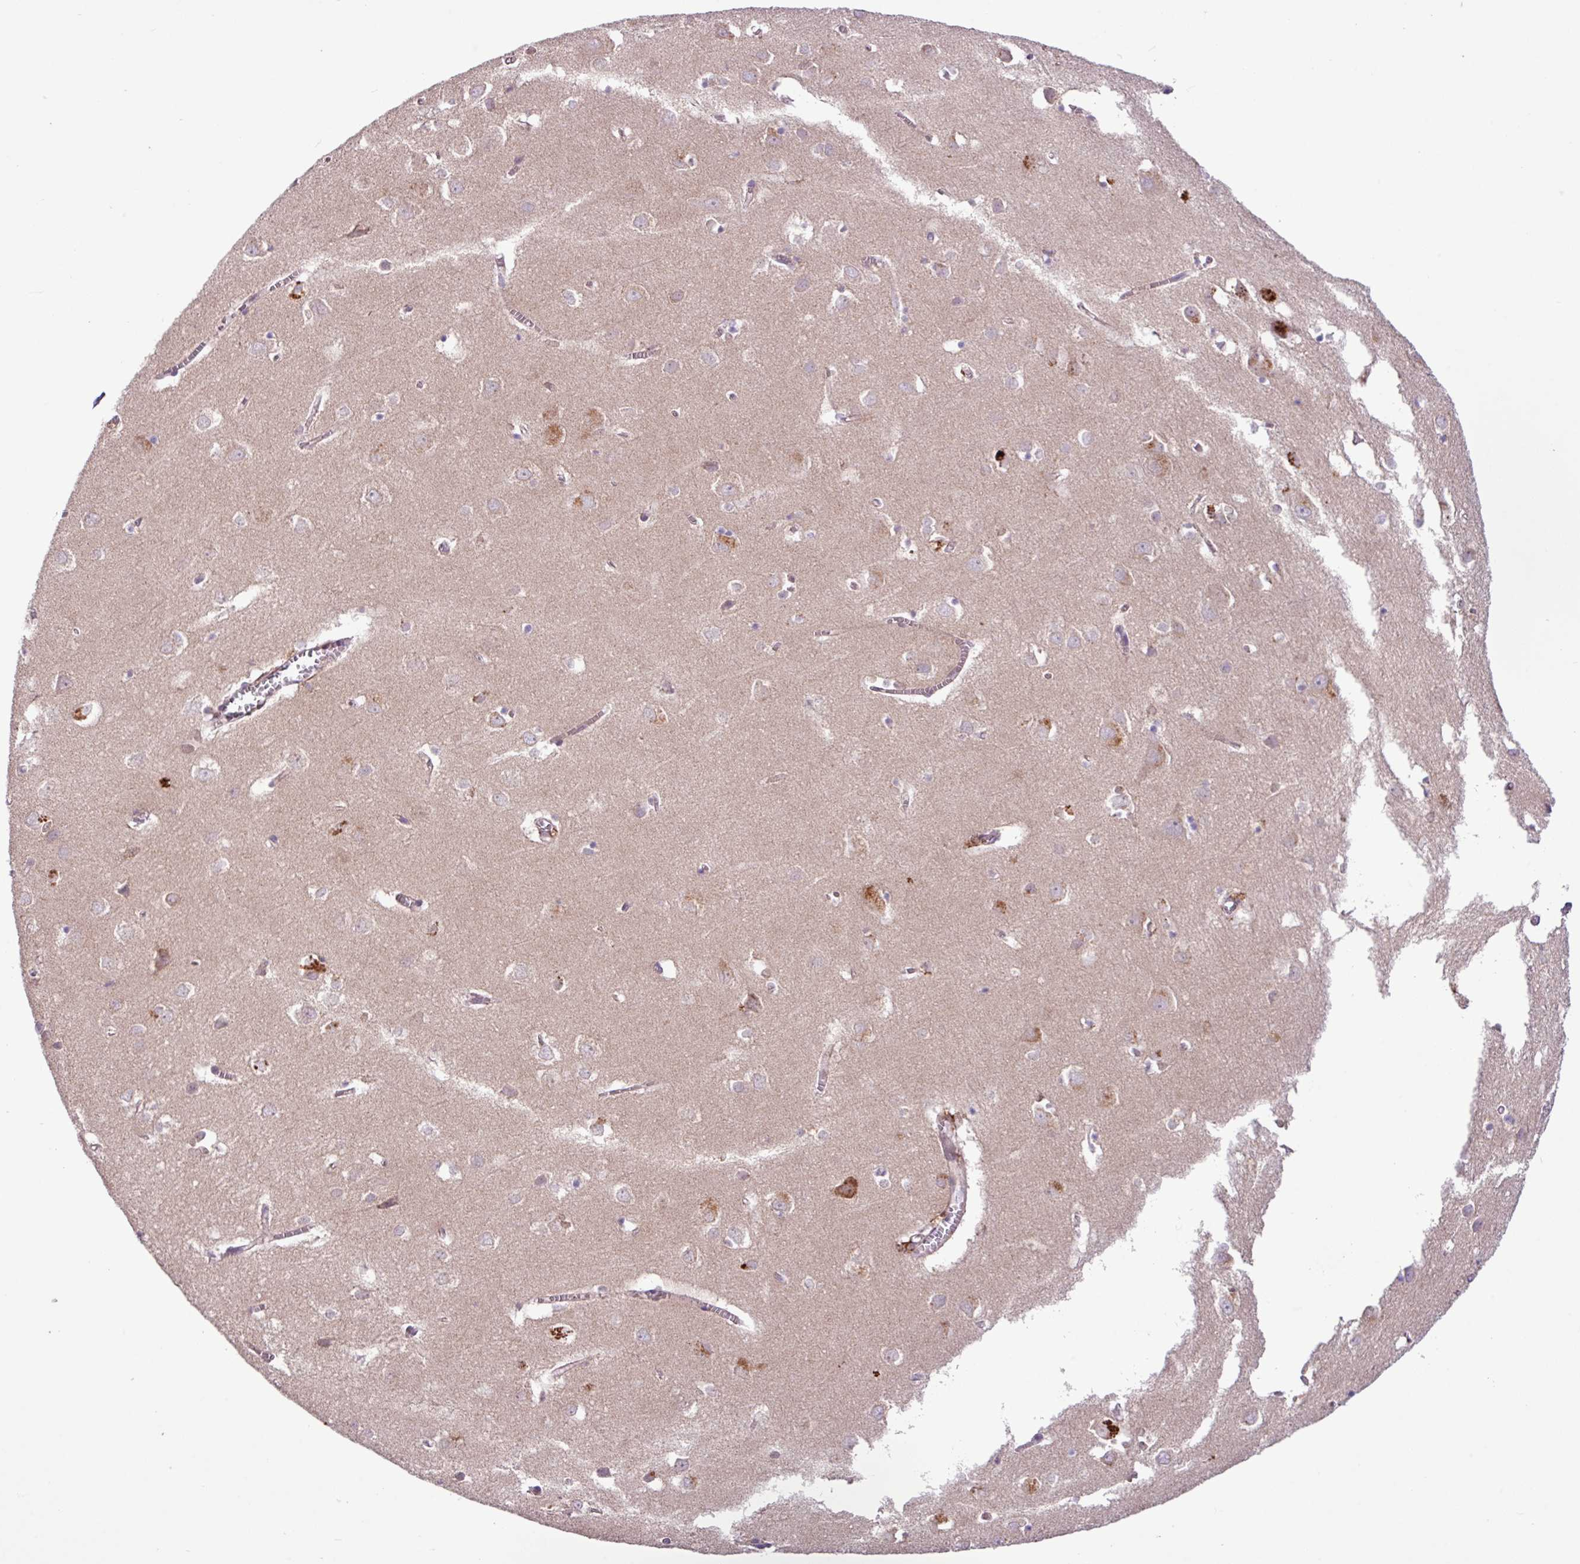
{"staining": {"intensity": "weak", "quantity": ">75%", "location": "cytoplasmic/membranous"}, "tissue": "cerebral cortex", "cell_type": "Endothelial cells", "image_type": "normal", "snomed": [{"axis": "morphology", "description": "Normal tissue, NOS"}, {"axis": "topography", "description": "Cerebral cortex"}], "caption": "The photomicrograph demonstrates a brown stain indicating the presence of a protein in the cytoplasmic/membranous of endothelial cells in cerebral cortex.", "gene": "ARHGEF25", "patient": {"sex": "male", "age": 70}}